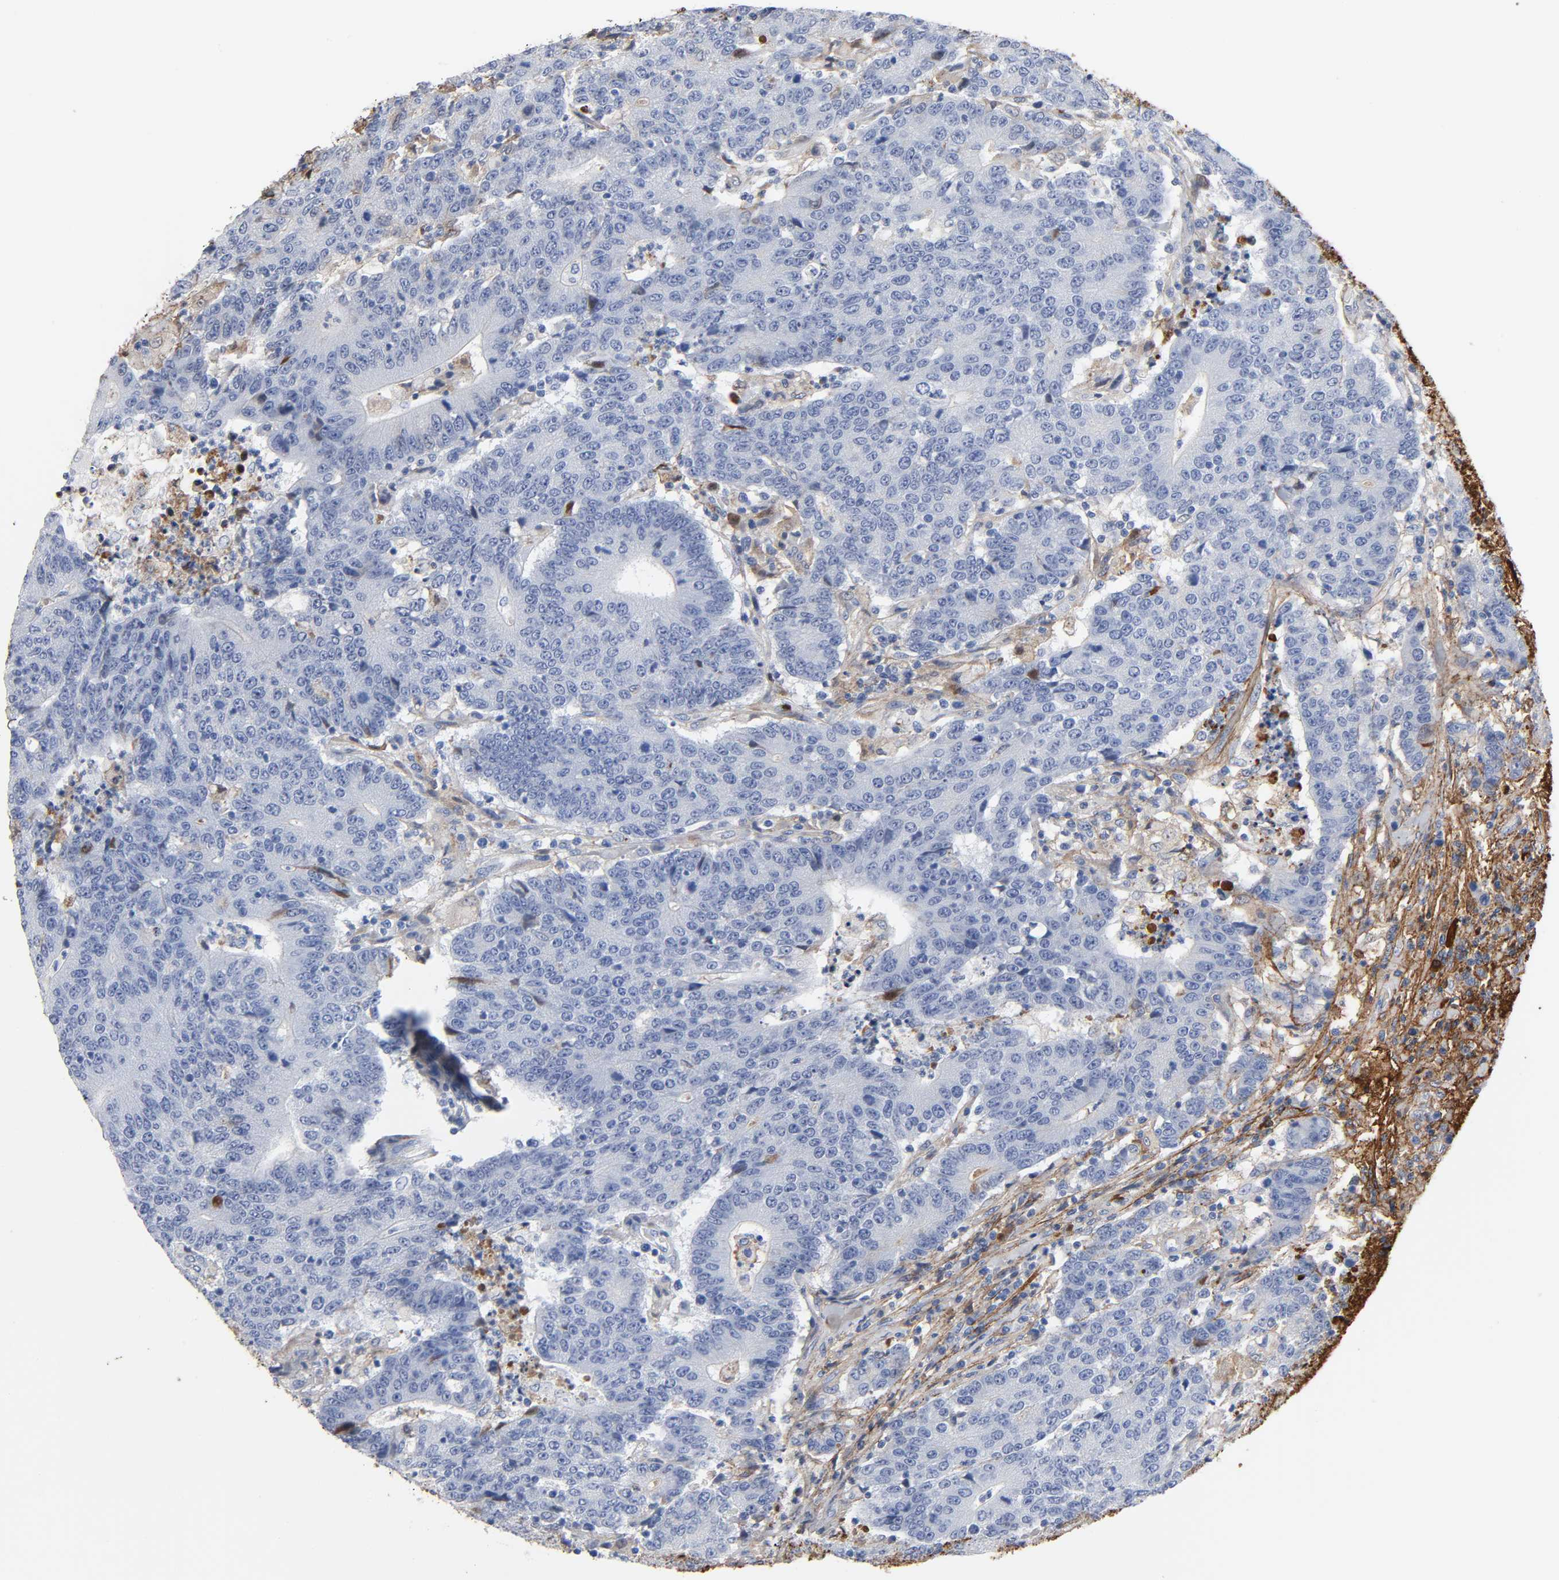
{"staining": {"intensity": "negative", "quantity": "none", "location": "none"}, "tissue": "colorectal cancer", "cell_type": "Tumor cells", "image_type": "cancer", "snomed": [{"axis": "morphology", "description": "Normal tissue, NOS"}, {"axis": "morphology", "description": "Adenocarcinoma, NOS"}, {"axis": "topography", "description": "Colon"}], "caption": "Tumor cells are negative for brown protein staining in colorectal adenocarcinoma.", "gene": "FBLN1", "patient": {"sex": "female", "age": 75}}